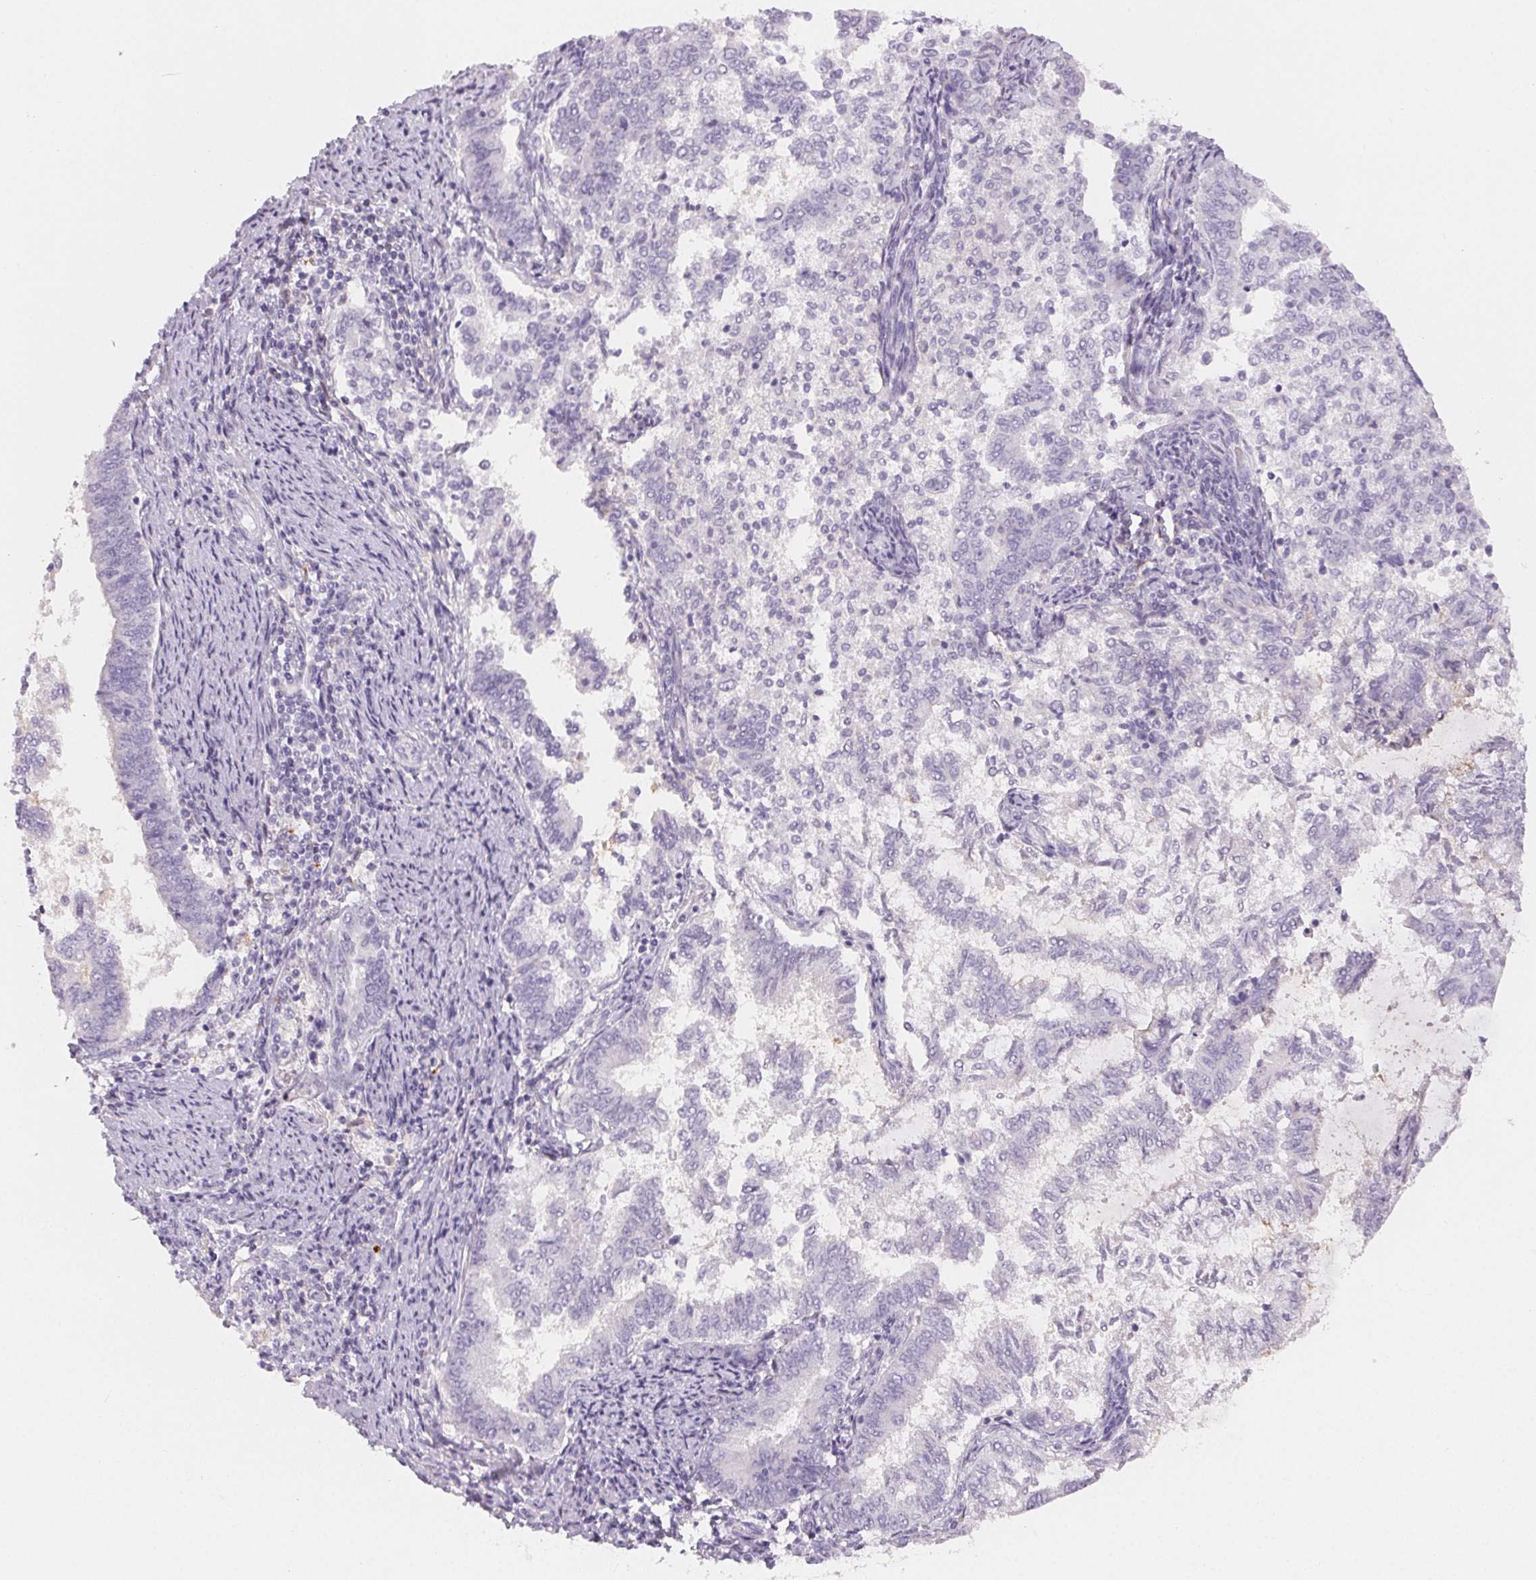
{"staining": {"intensity": "negative", "quantity": "none", "location": "none"}, "tissue": "endometrial cancer", "cell_type": "Tumor cells", "image_type": "cancer", "snomed": [{"axis": "morphology", "description": "Adenocarcinoma, NOS"}, {"axis": "topography", "description": "Endometrium"}], "caption": "Tumor cells show no significant protein positivity in adenocarcinoma (endometrial).", "gene": "MIOX", "patient": {"sex": "female", "age": 65}}